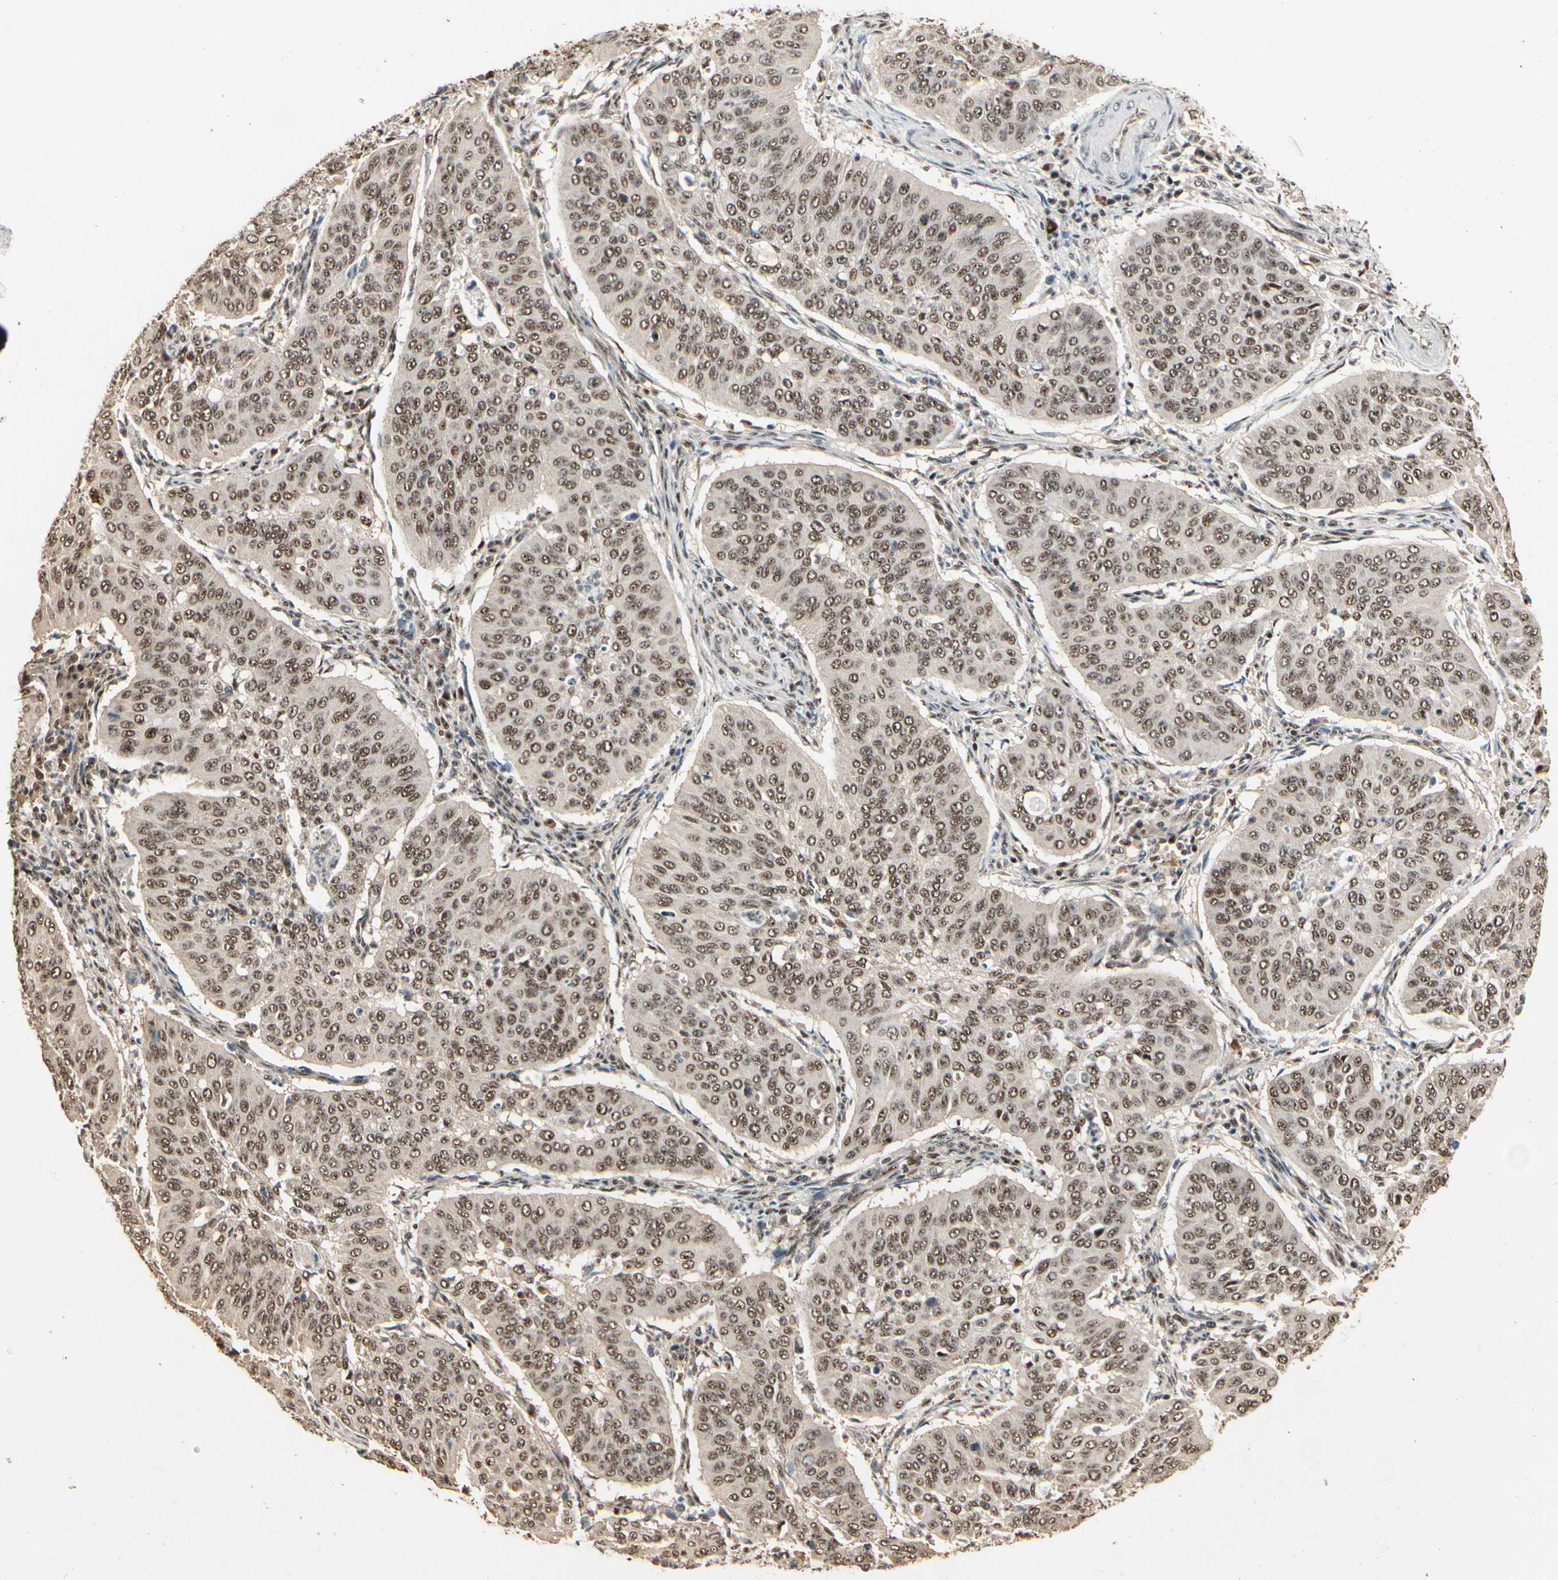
{"staining": {"intensity": "moderate", "quantity": ">75%", "location": "cytoplasmic/membranous,nuclear"}, "tissue": "cervical cancer", "cell_type": "Tumor cells", "image_type": "cancer", "snomed": [{"axis": "morphology", "description": "Normal tissue, NOS"}, {"axis": "morphology", "description": "Squamous cell carcinoma, NOS"}, {"axis": "topography", "description": "Cervix"}], "caption": "Protein analysis of squamous cell carcinoma (cervical) tissue demonstrates moderate cytoplasmic/membranous and nuclear positivity in about >75% of tumor cells.", "gene": "RBM25", "patient": {"sex": "female", "age": 39}}